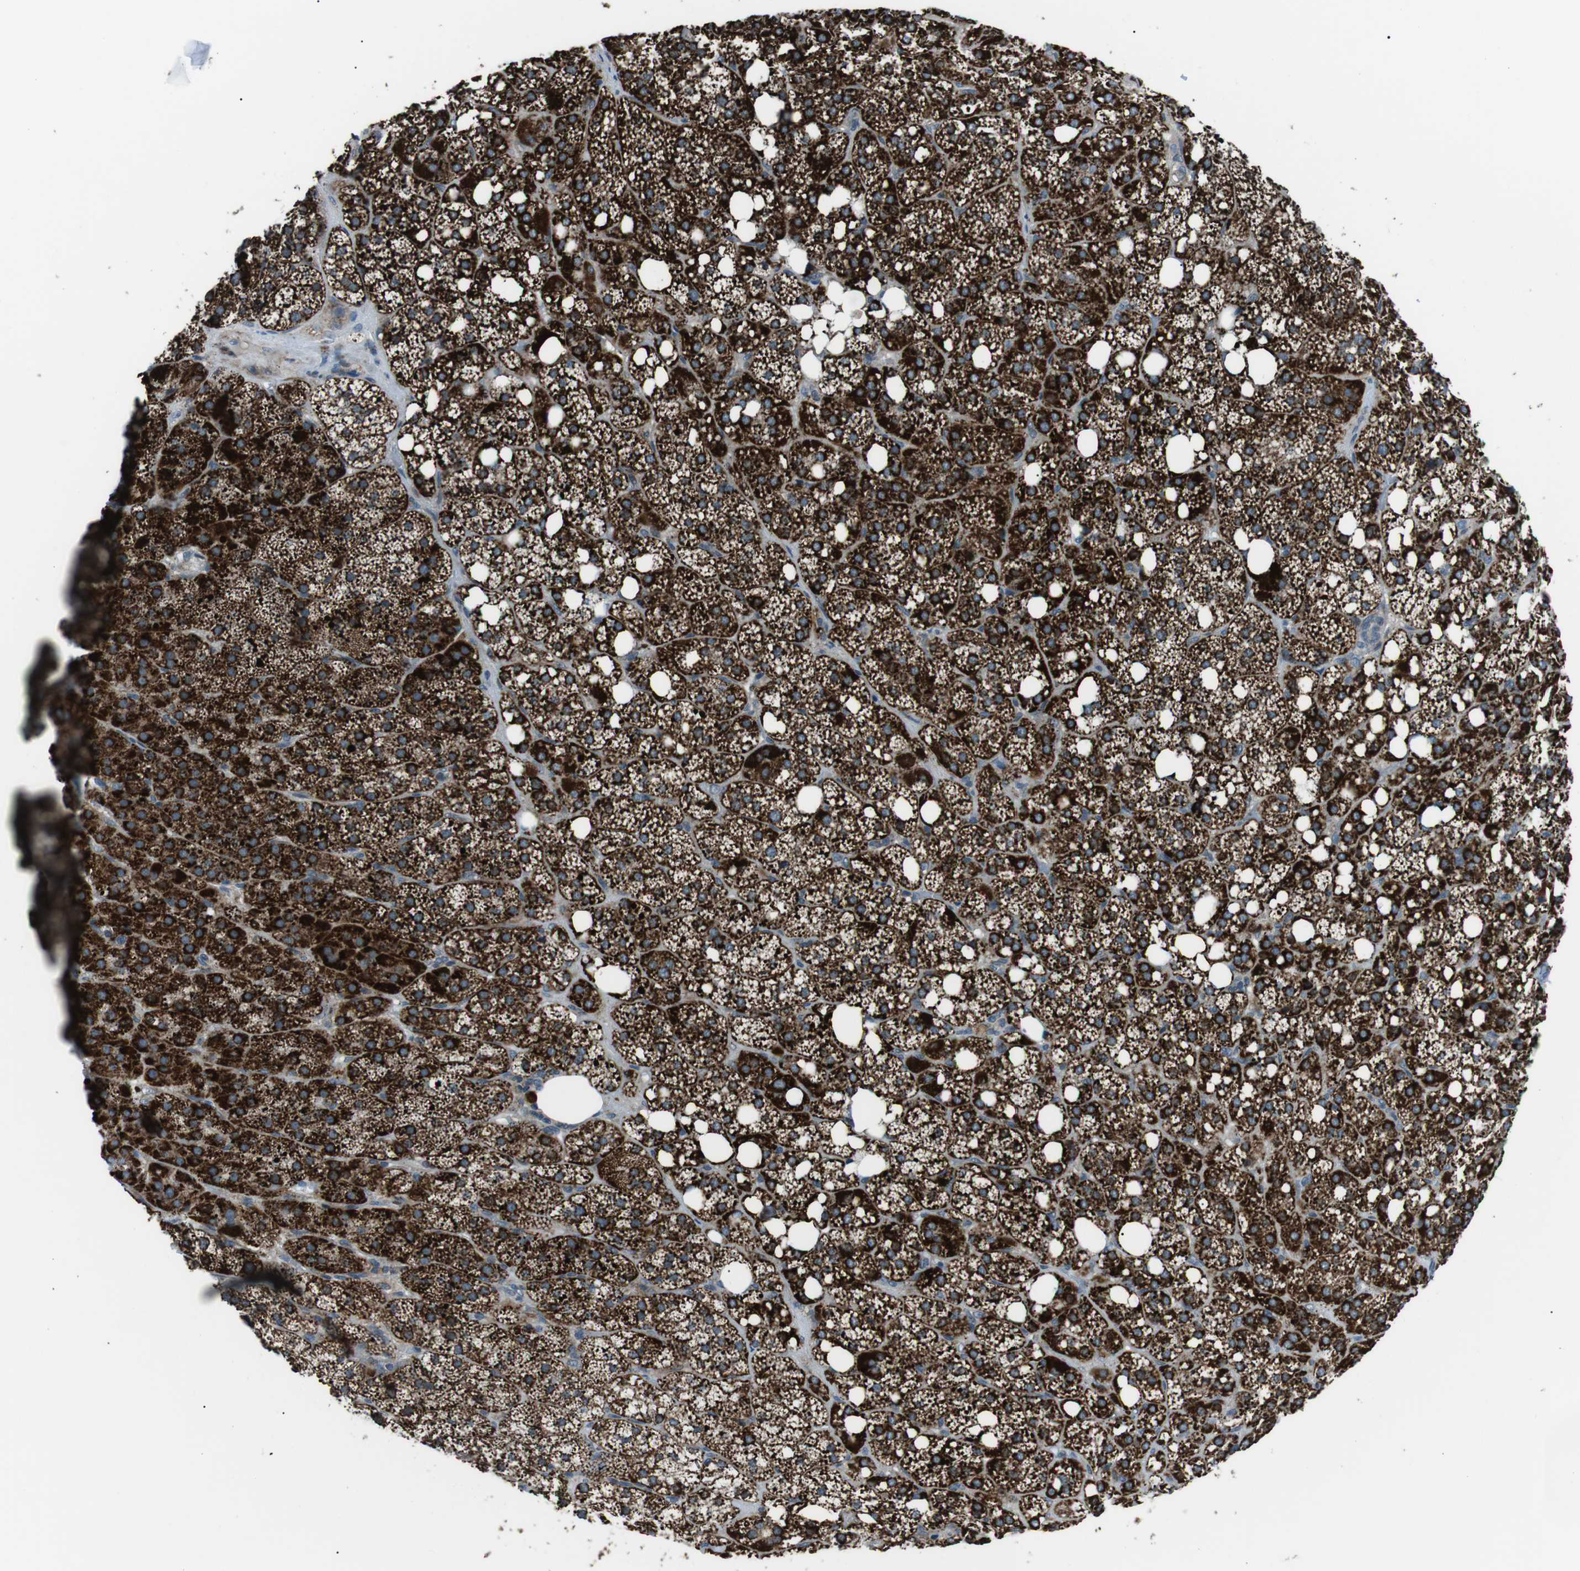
{"staining": {"intensity": "strong", "quantity": ">75%", "location": "cytoplasmic/membranous"}, "tissue": "adrenal gland", "cell_type": "Glandular cells", "image_type": "normal", "snomed": [{"axis": "morphology", "description": "Normal tissue, NOS"}, {"axis": "topography", "description": "Adrenal gland"}], "caption": "Immunohistochemistry staining of normal adrenal gland, which exhibits high levels of strong cytoplasmic/membranous expression in about >75% of glandular cells indicating strong cytoplasmic/membranous protein positivity. The staining was performed using DAB (brown) for protein detection and nuclei were counterstained in hematoxylin (blue).", "gene": "ARID5B", "patient": {"sex": "female", "age": 59}}